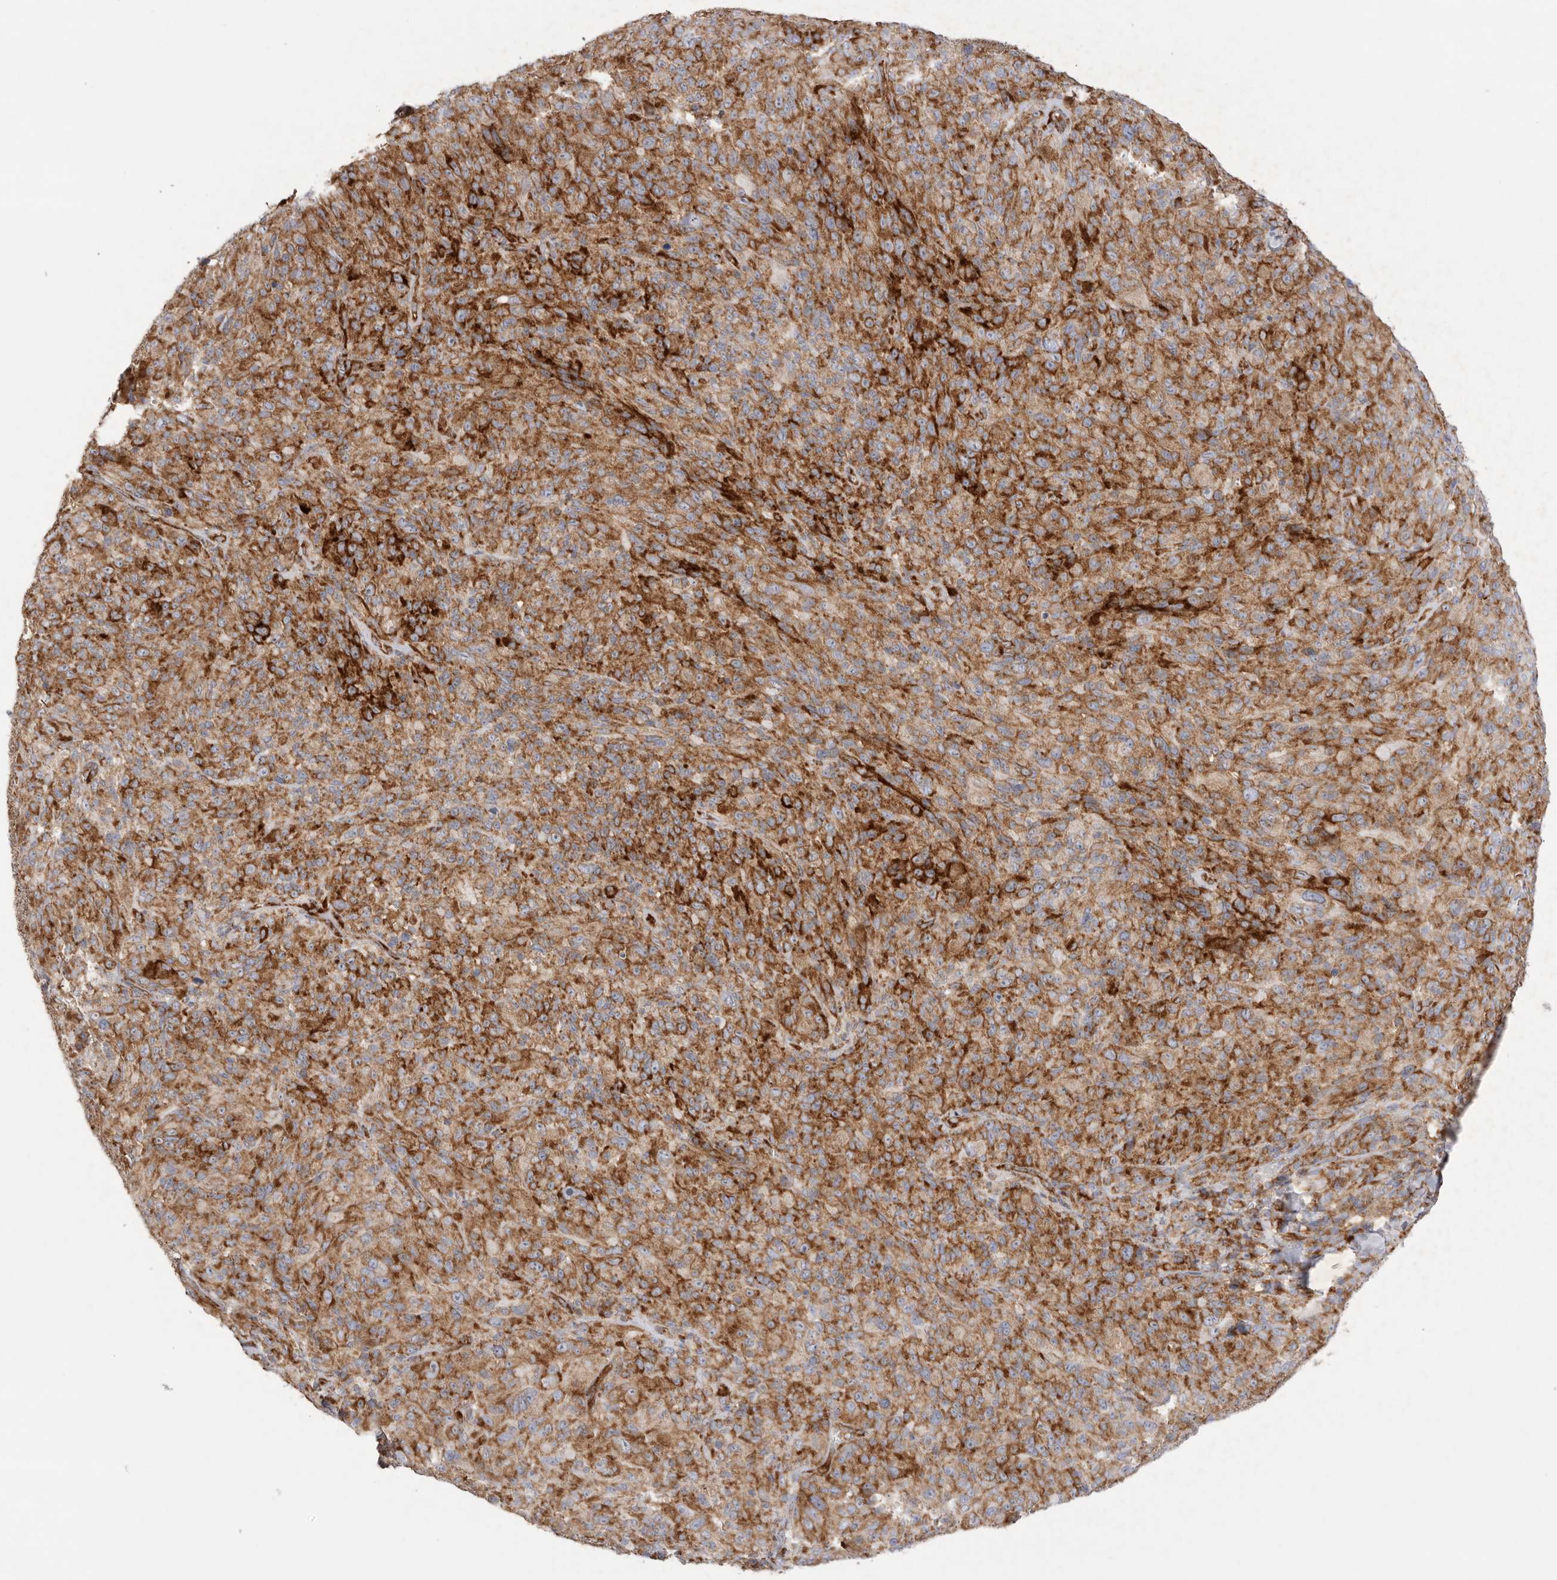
{"staining": {"intensity": "strong", "quantity": ">75%", "location": "cytoplasmic/membranous"}, "tissue": "melanoma", "cell_type": "Tumor cells", "image_type": "cancer", "snomed": [{"axis": "morphology", "description": "Malignant melanoma, NOS"}, {"axis": "topography", "description": "Skin of head"}], "caption": "Immunohistochemical staining of melanoma exhibits strong cytoplasmic/membranous protein positivity in approximately >75% of tumor cells. (DAB (3,3'-diaminobenzidine) IHC with brightfield microscopy, high magnification).", "gene": "SERBP1", "patient": {"sex": "male", "age": 96}}